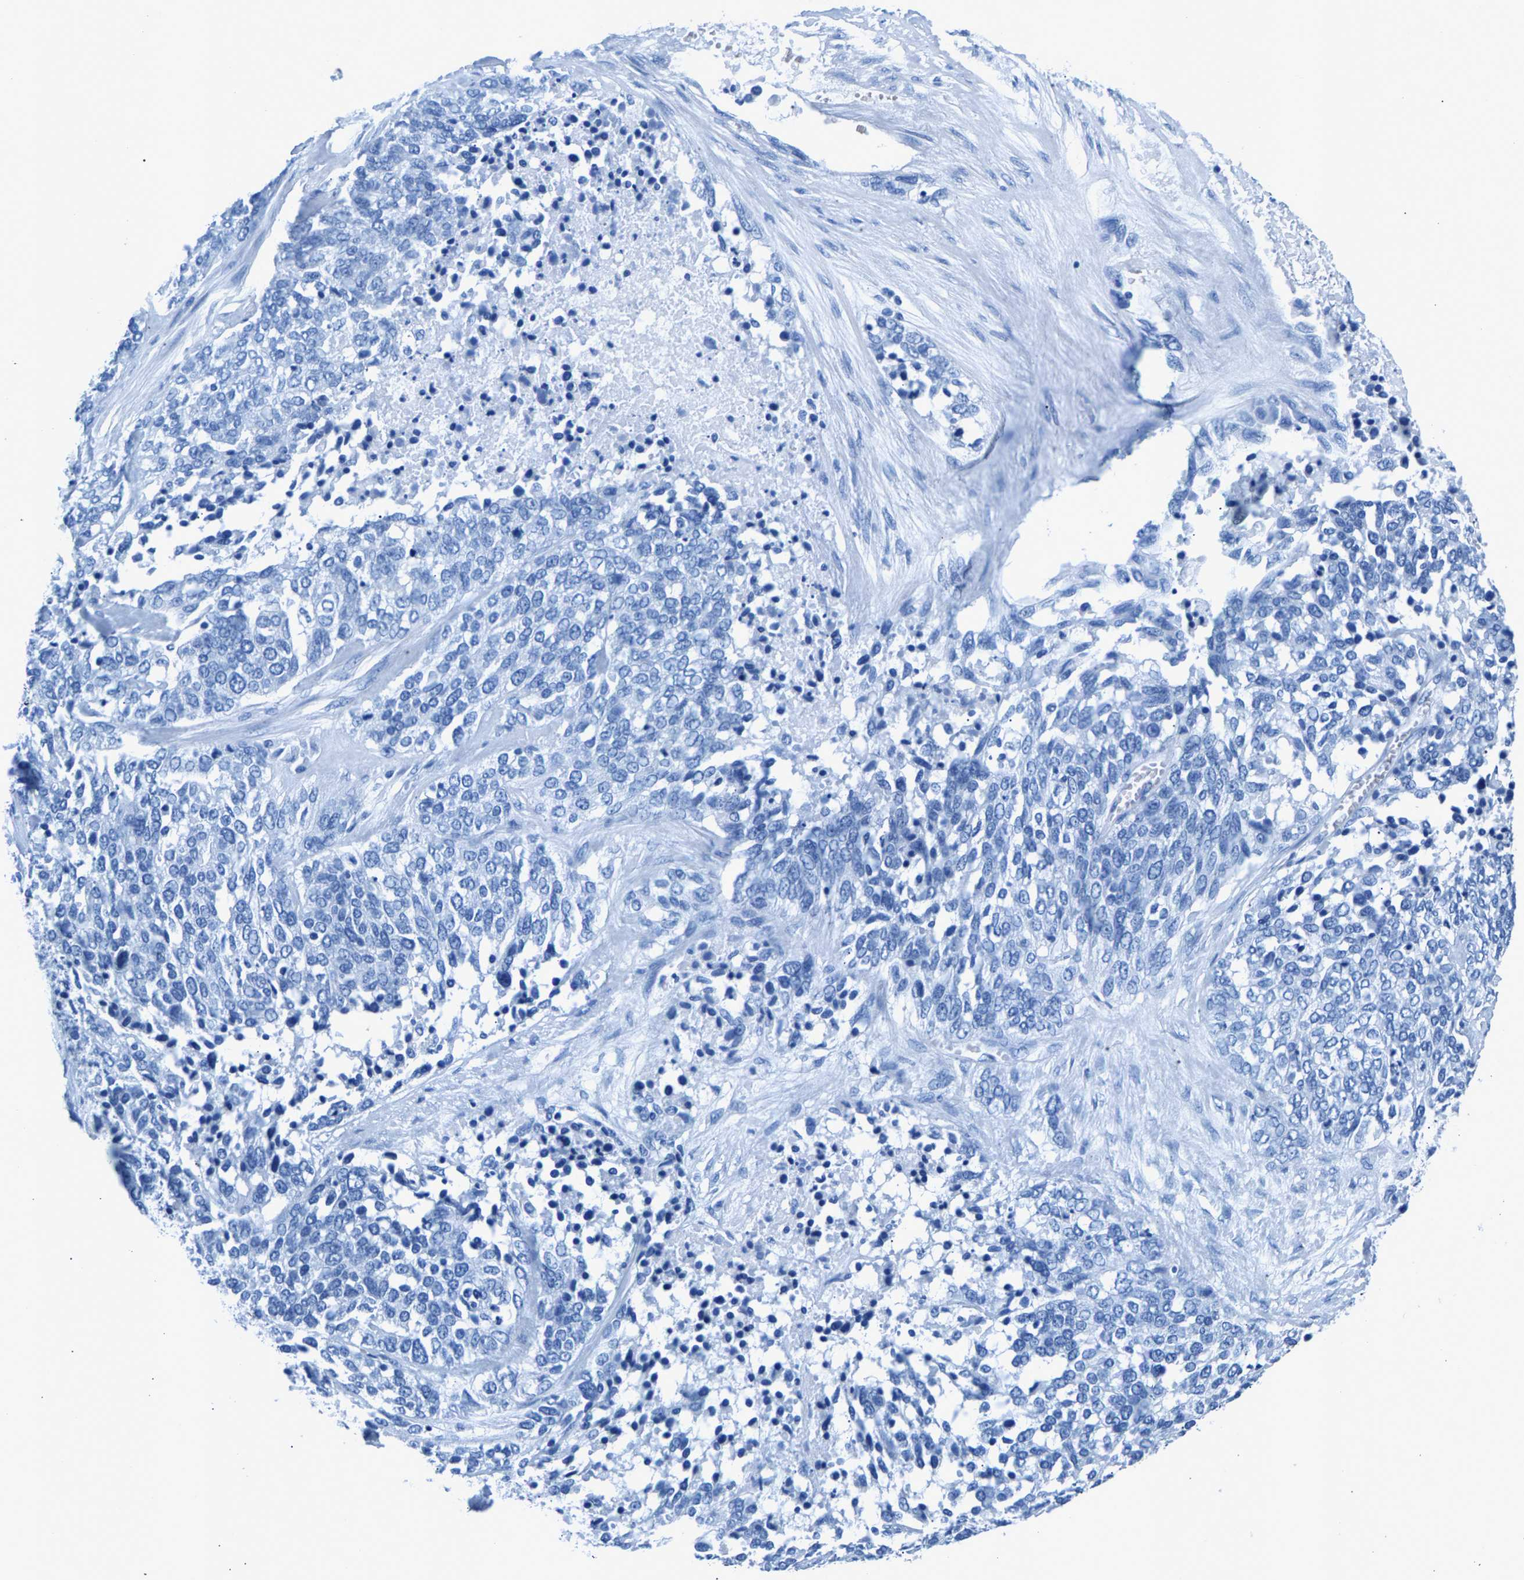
{"staining": {"intensity": "negative", "quantity": "none", "location": "none"}, "tissue": "ovarian cancer", "cell_type": "Tumor cells", "image_type": "cancer", "snomed": [{"axis": "morphology", "description": "Cystadenocarcinoma, serous, NOS"}, {"axis": "topography", "description": "Ovary"}], "caption": "This is a histopathology image of immunohistochemistry (IHC) staining of ovarian cancer (serous cystadenocarcinoma), which shows no staining in tumor cells.", "gene": "CPS1", "patient": {"sex": "female", "age": 44}}